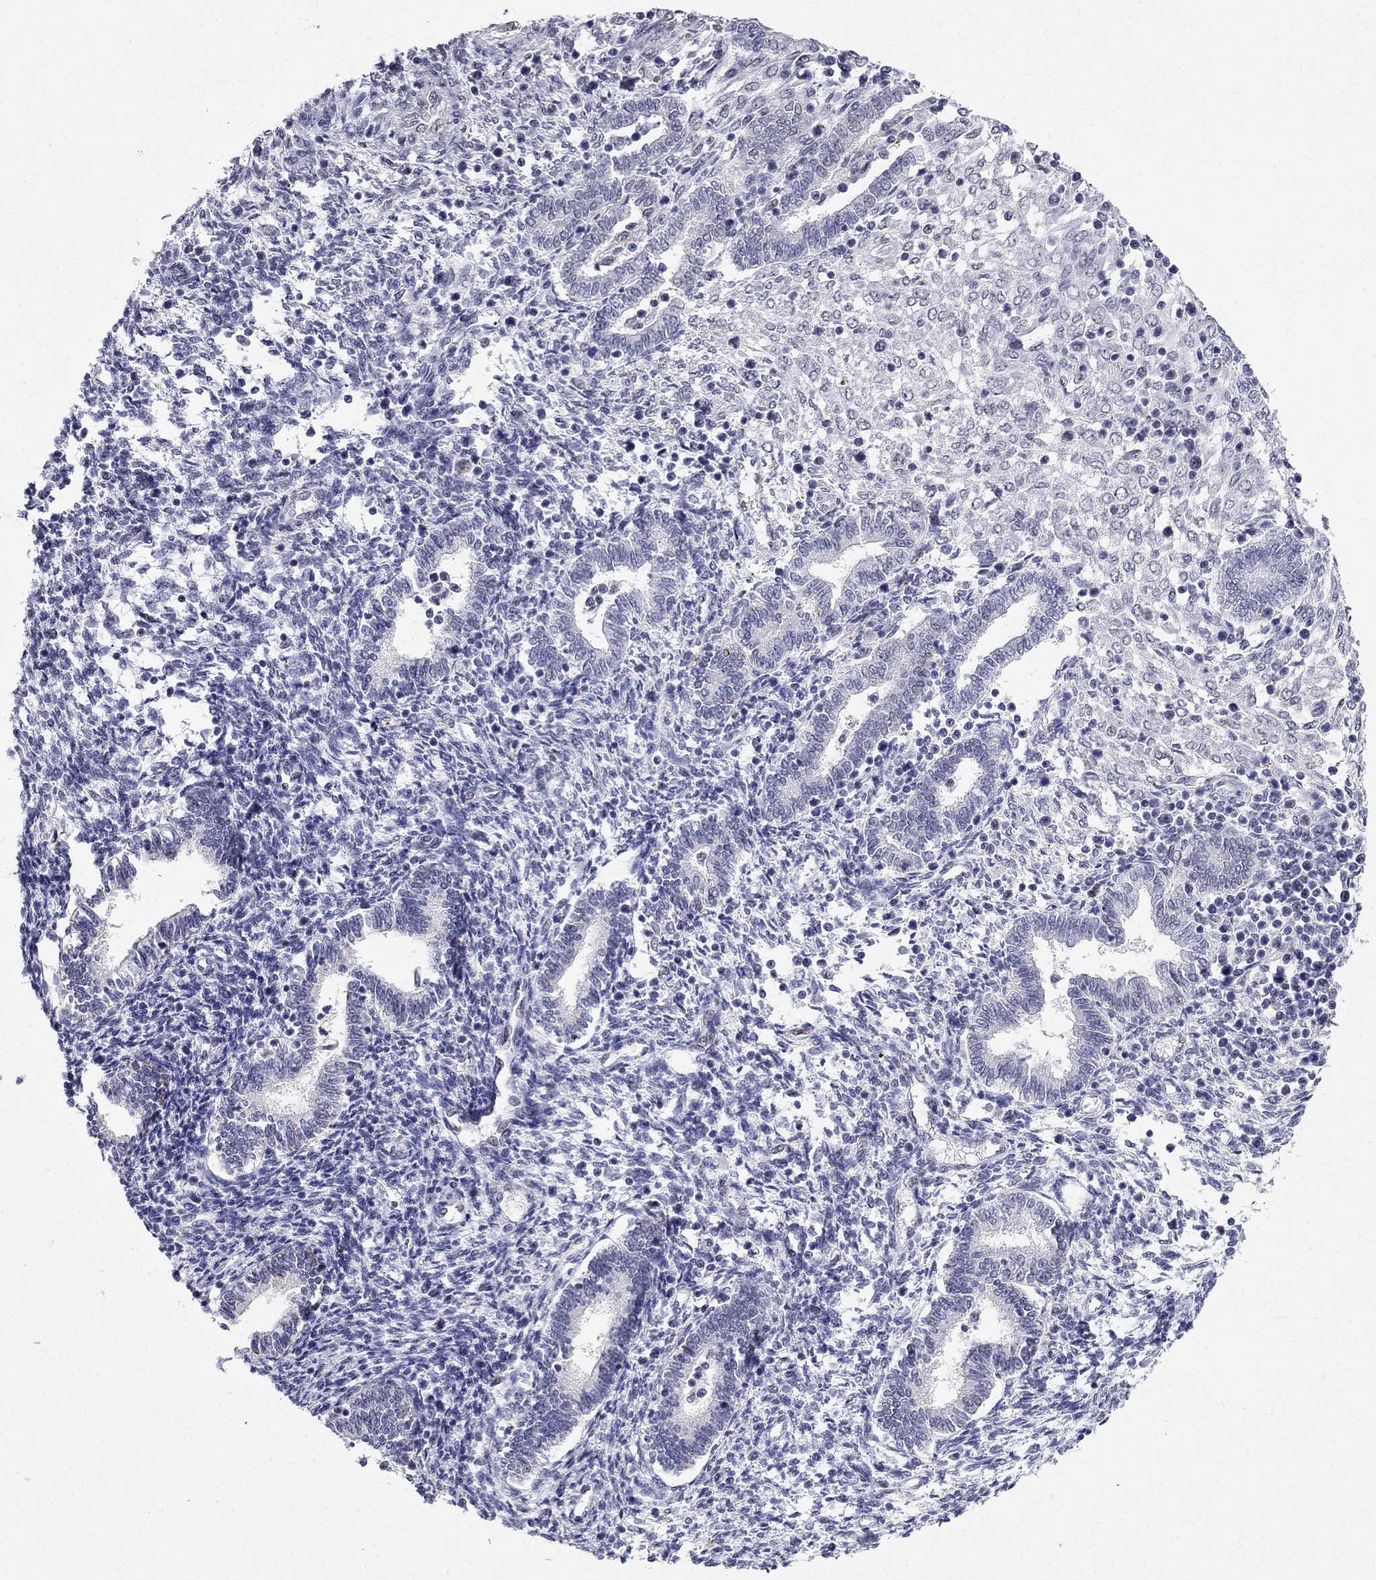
{"staining": {"intensity": "negative", "quantity": "none", "location": "none"}, "tissue": "endometrium", "cell_type": "Cells in endometrial stroma", "image_type": "normal", "snomed": [{"axis": "morphology", "description": "Normal tissue, NOS"}, {"axis": "topography", "description": "Endometrium"}], "caption": "There is no significant expression in cells in endometrial stroma of endometrium. (Brightfield microscopy of DAB immunohistochemistry (IHC) at high magnification).", "gene": "PPM1G", "patient": {"sex": "female", "age": 42}}